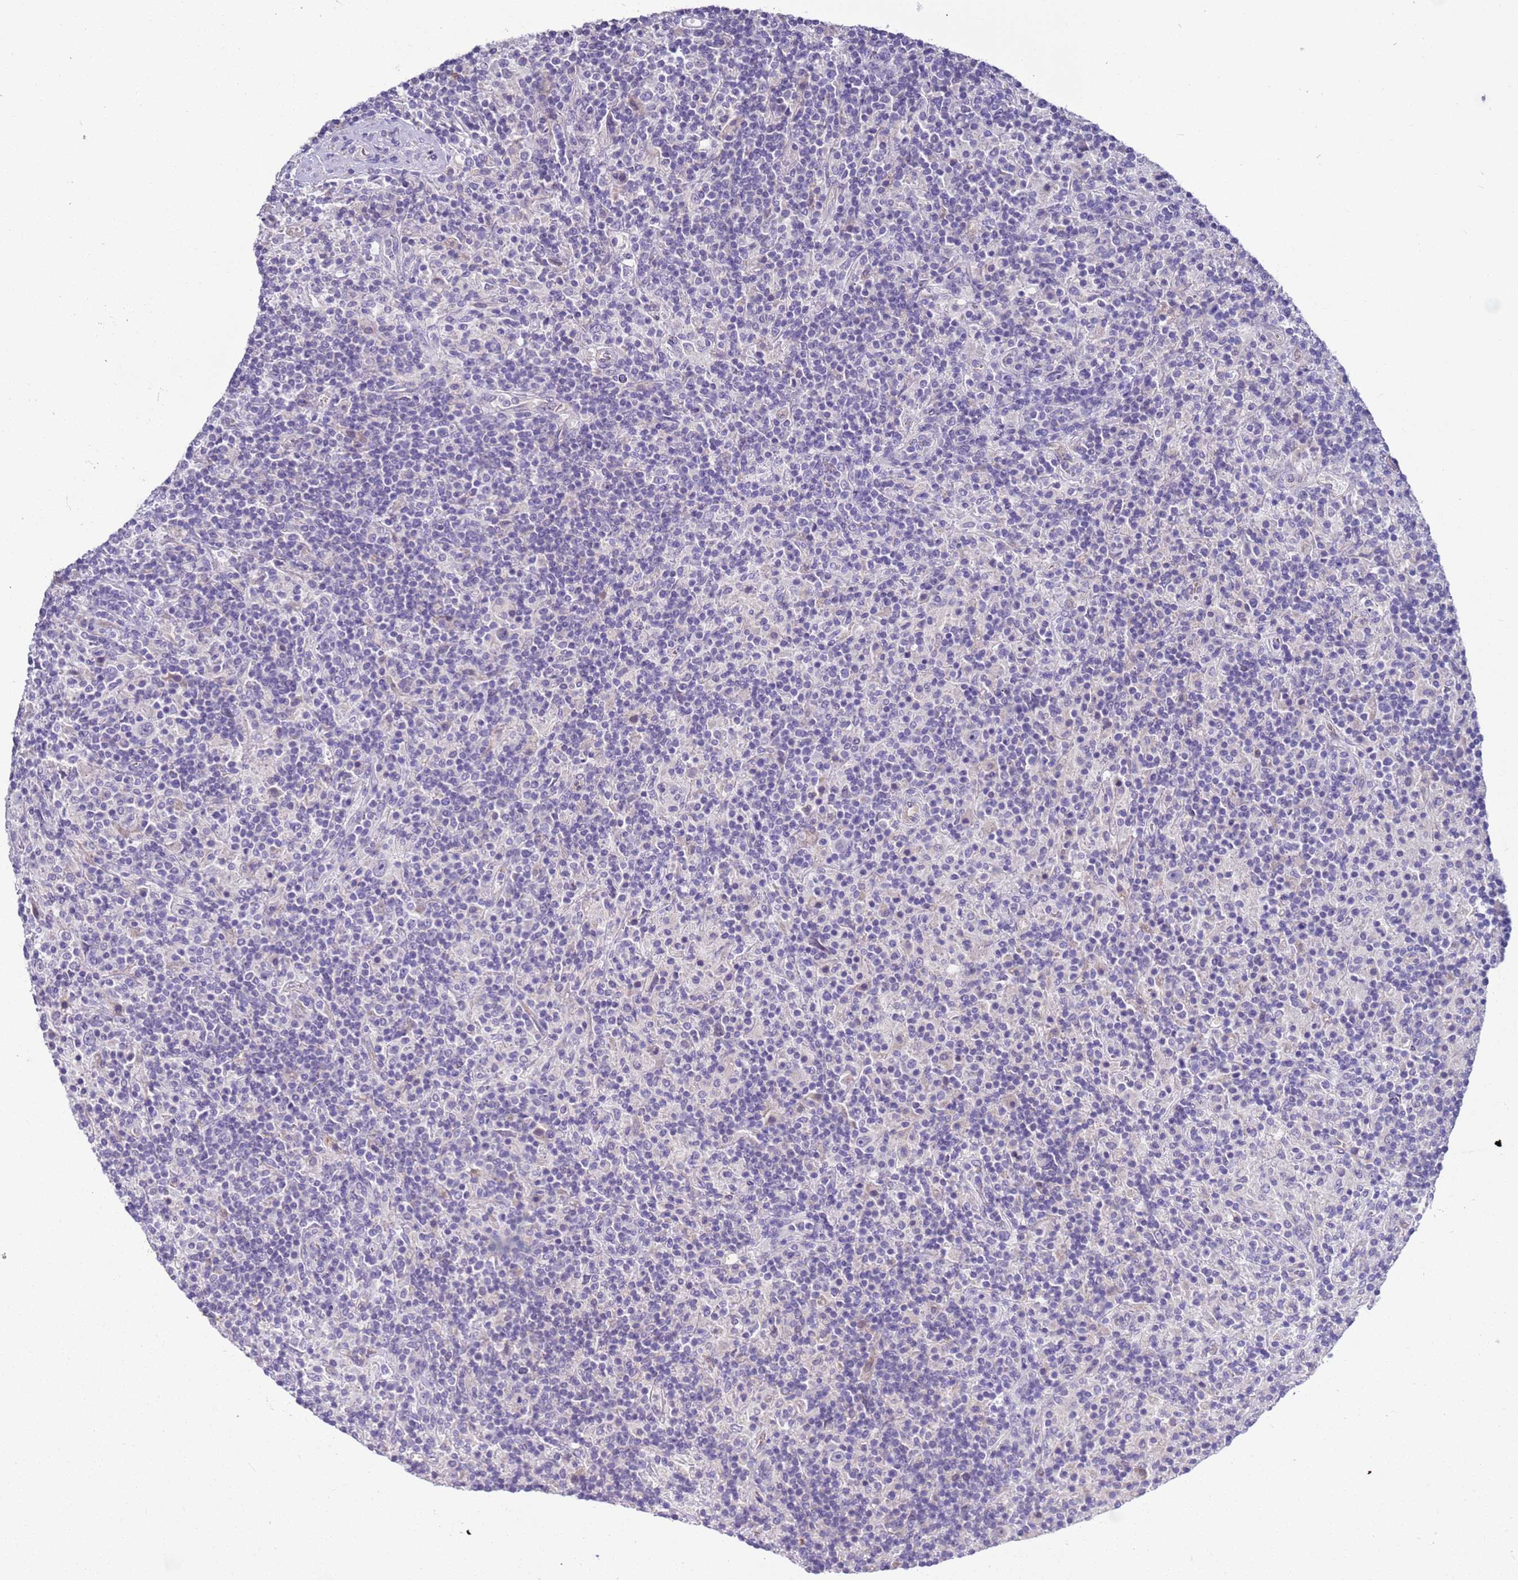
{"staining": {"intensity": "negative", "quantity": "none", "location": "none"}, "tissue": "lymphoma", "cell_type": "Tumor cells", "image_type": "cancer", "snomed": [{"axis": "morphology", "description": "Hodgkin's disease, NOS"}, {"axis": "topography", "description": "Lymph node"}], "caption": "This is a micrograph of immunohistochemistry staining of lymphoma, which shows no positivity in tumor cells.", "gene": "BRMS1L", "patient": {"sex": "male", "age": 70}}